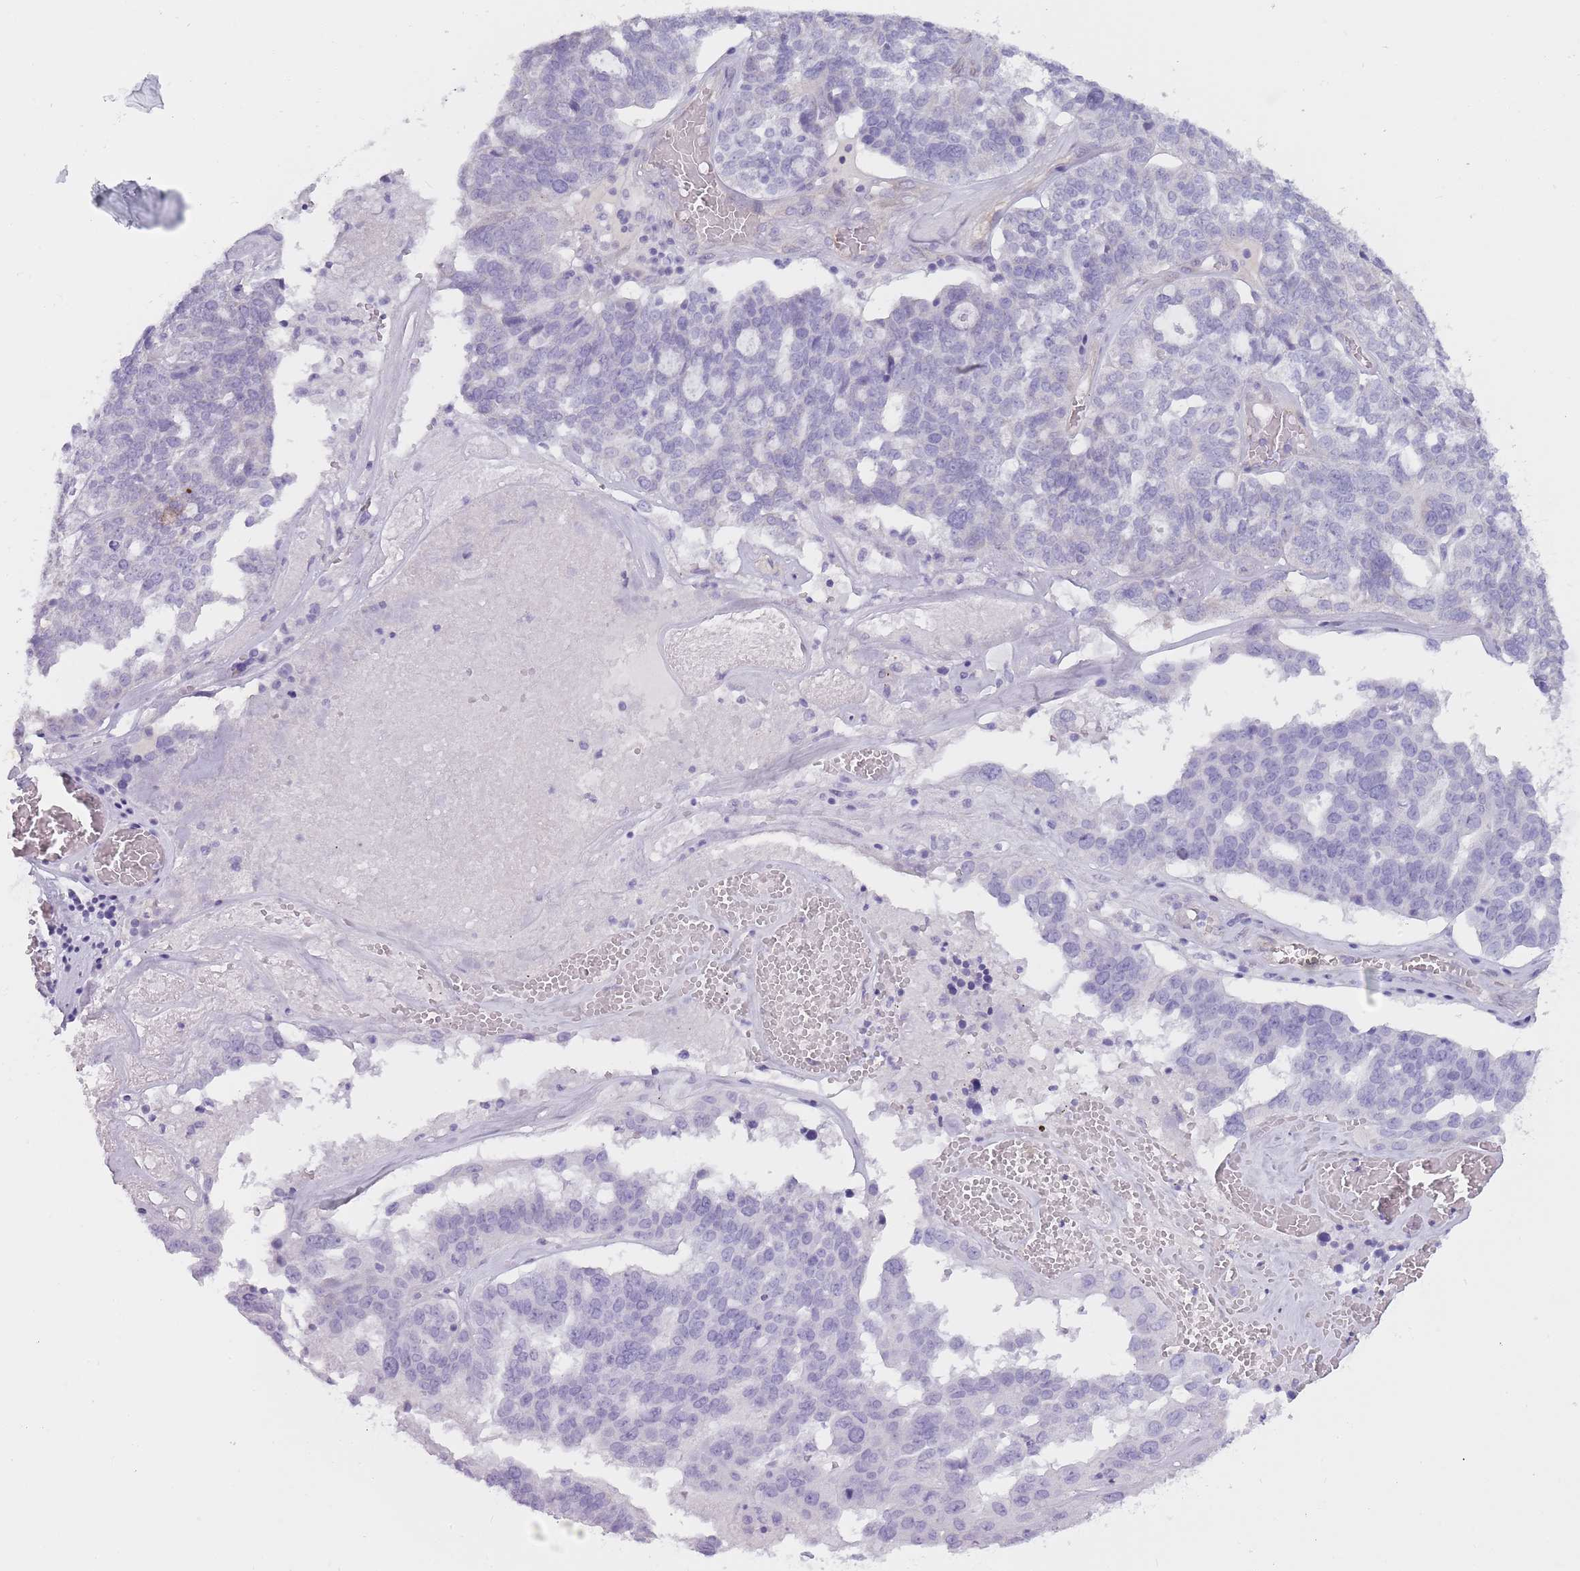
{"staining": {"intensity": "negative", "quantity": "none", "location": "none"}, "tissue": "ovarian cancer", "cell_type": "Tumor cells", "image_type": "cancer", "snomed": [{"axis": "morphology", "description": "Cystadenocarcinoma, serous, NOS"}, {"axis": "topography", "description": "Ovary"}], "caption": "Tumor cells show no significant positivity in ovarian cancer (serous cystadenocarcinoma).", "gene": "PGRMC2", "patient": {"sex": "female", "age": 59}}